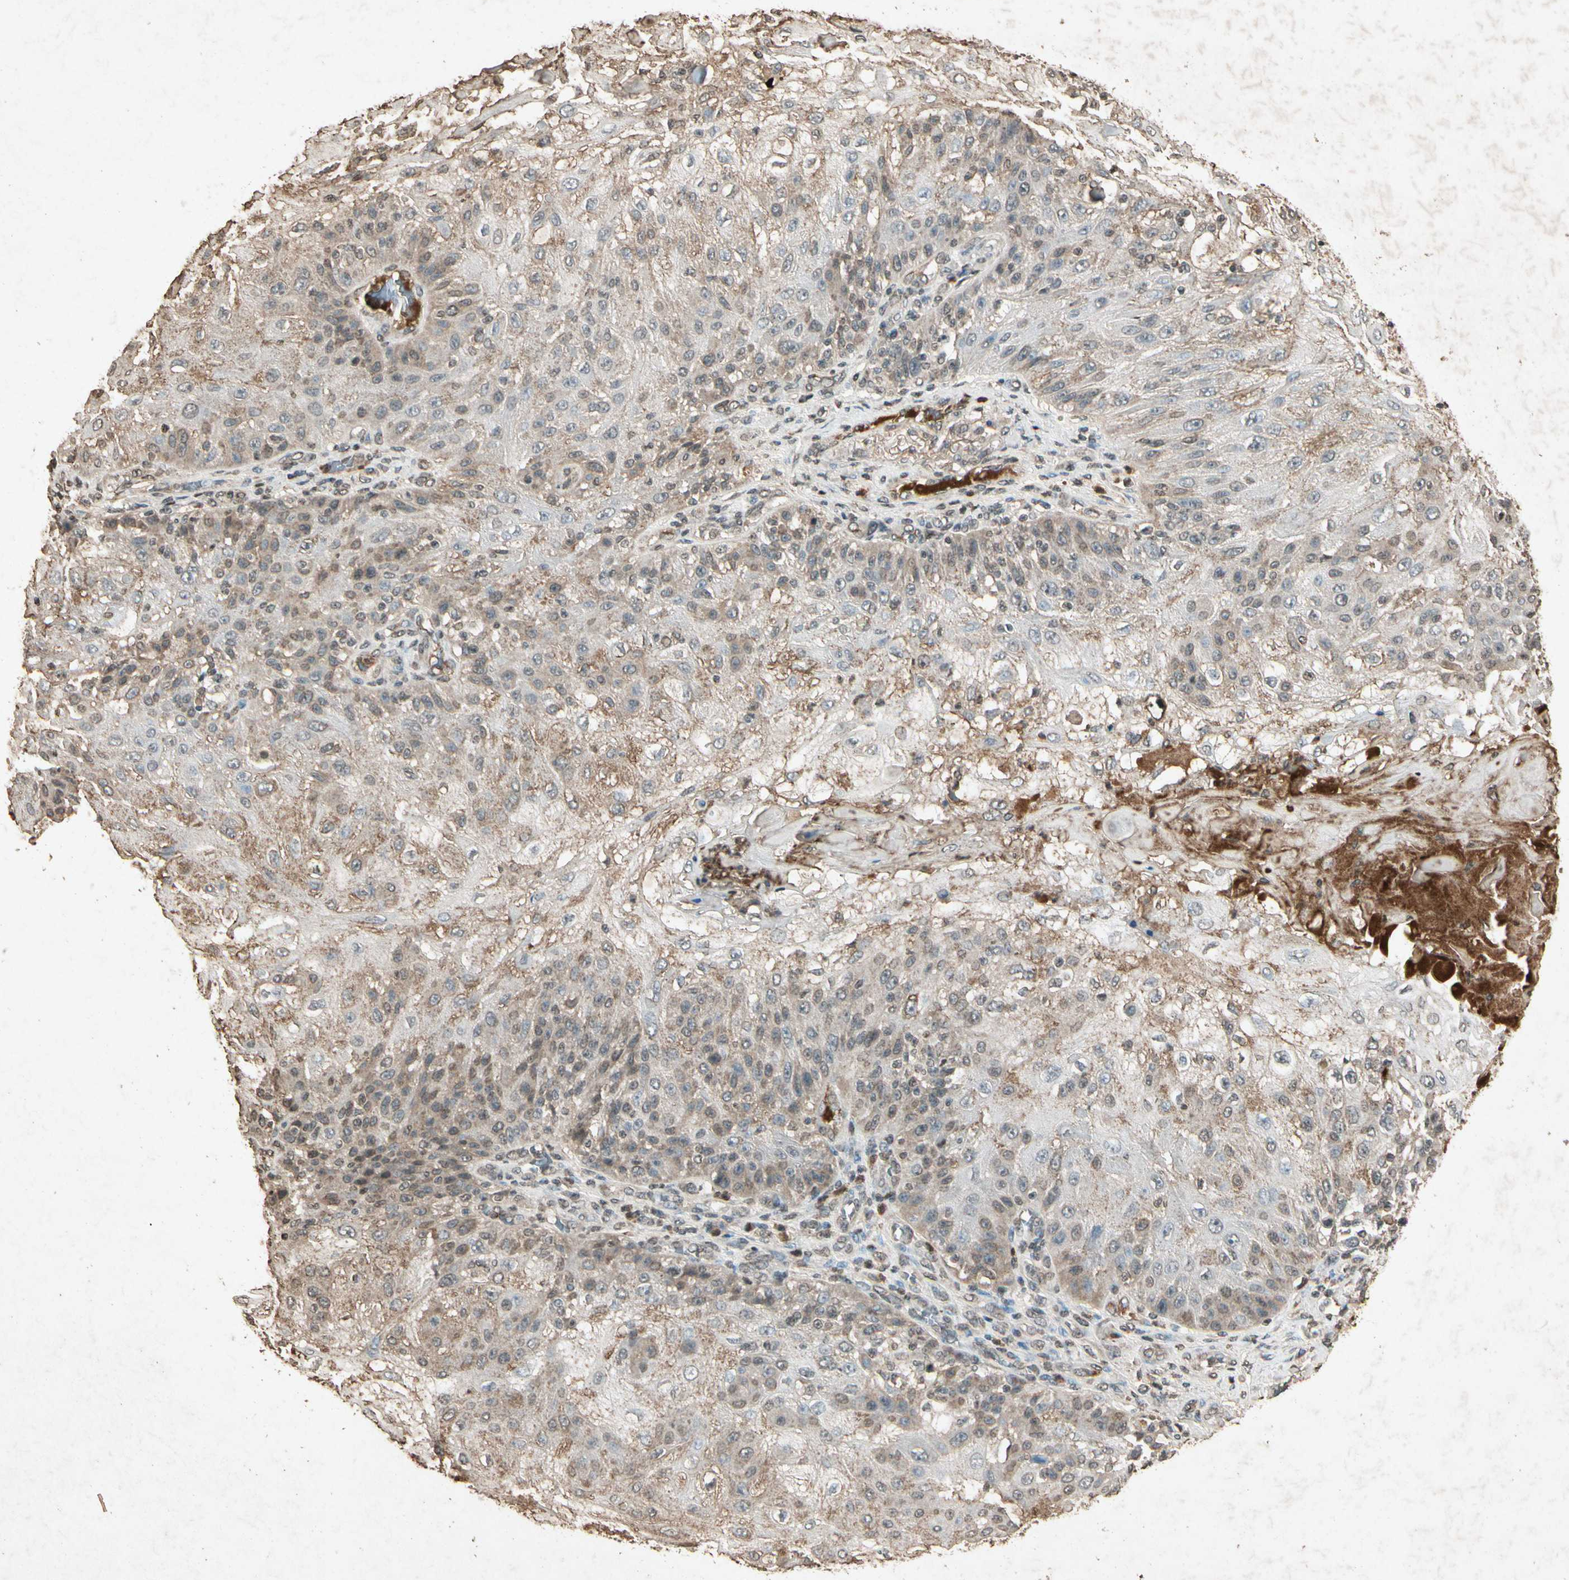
{"staining": {"intensity": "moderate", "quantity": ">75%", "location": "cytoplasmic/membranous"}, "tissue": "skin cancer", "cell_type": "Tumor cells", "image_type": "cancer", "snomed": [{"axis": "morphology", "description": "Normal tissue, NOS"}, {"axis": "morphology", "description": "Squamous cell carcinoma, NOS"}, {"axis": "topography", "description": "Skin"}], "caption": "Immunohistochemical staining of human skin cancer (squamous cell carcinoma) exhibits moderate cytoplasmic/membranous protein positivity in about >75% of tumor cells.", "gene": "GC", "patient": {"sex": "female", "age": 83}}